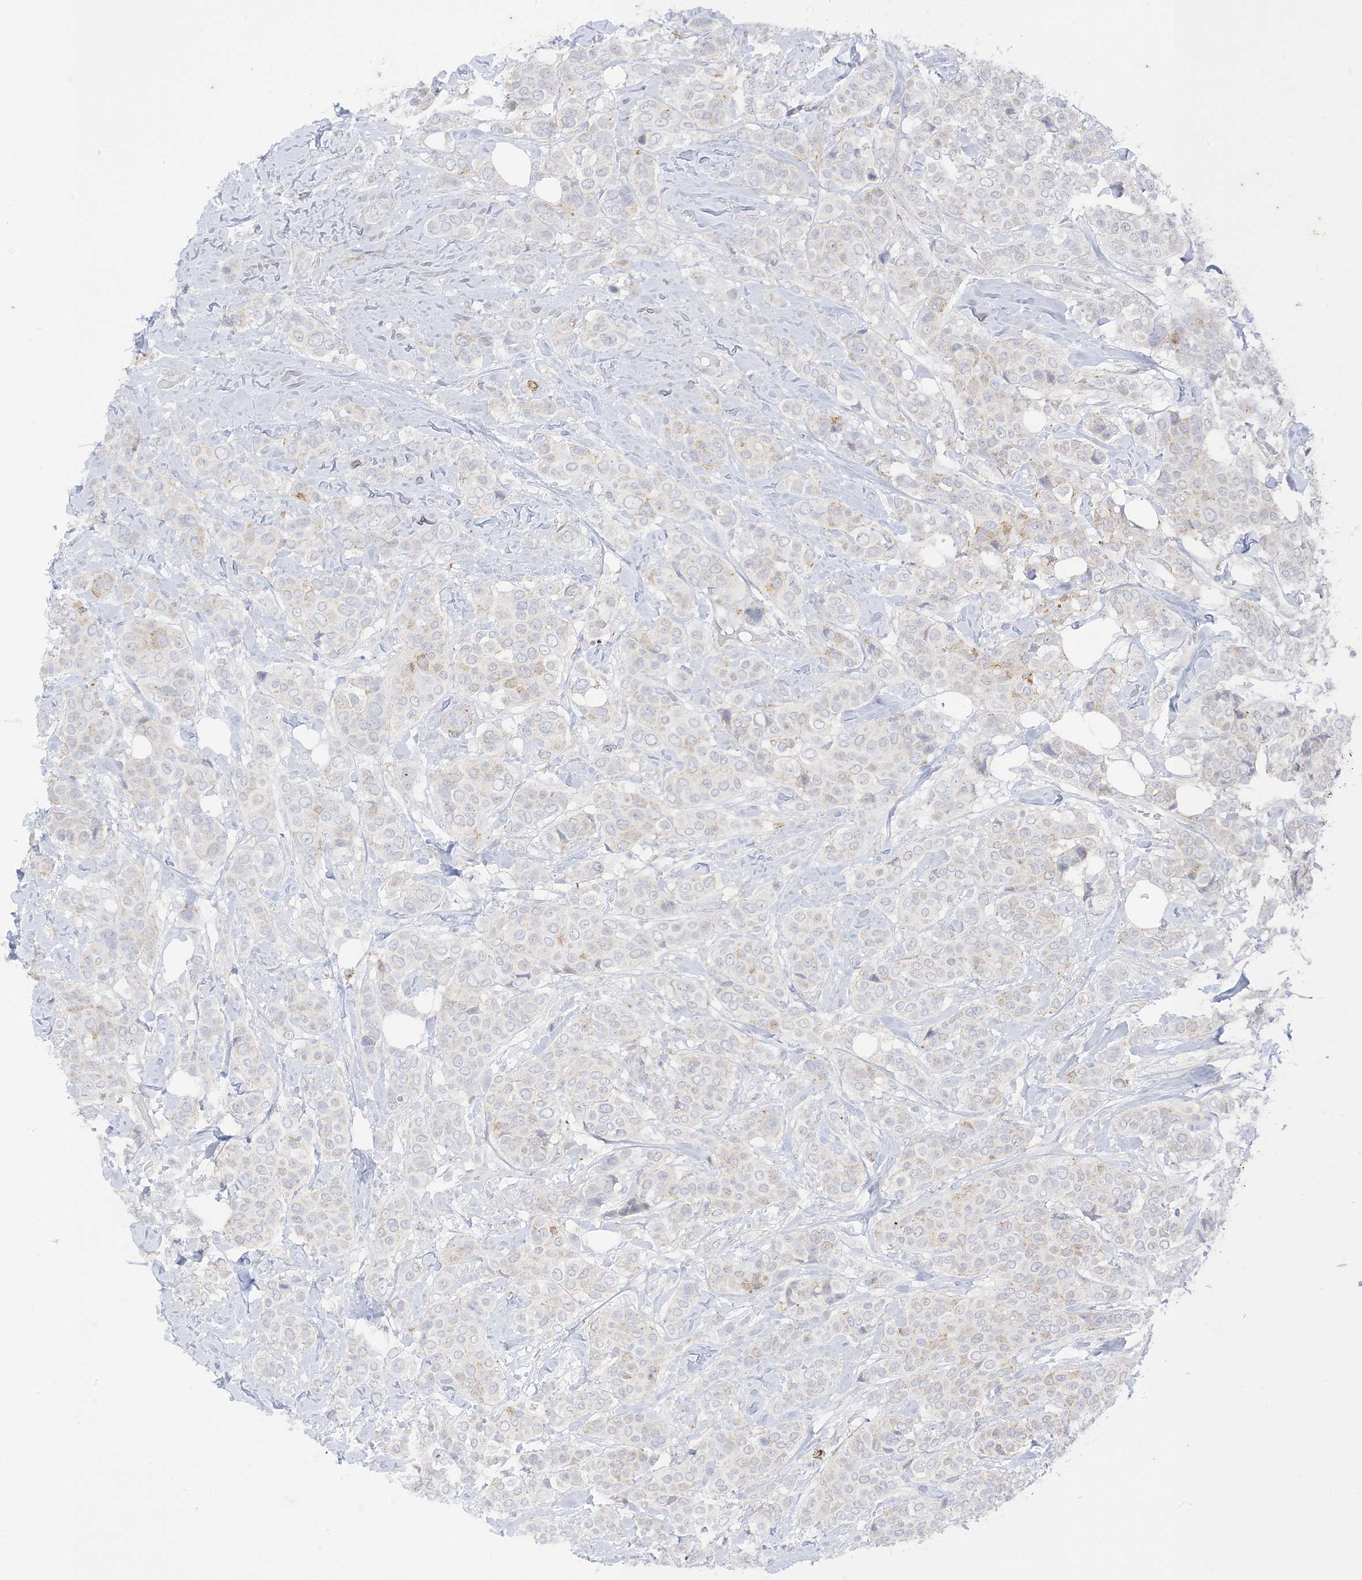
{"staining": {"intensity": "negative", "quantity": "none", "location": "none"}, "tissue": "breast cancer", "cell_type": "Tumor cells", "image_type": "cancer", "snomed": [{"axis": "morphology", "description": "Lobular carcinoma"}, {"axis": "topography", "description": "Breast"}], "caption": "Tumor cells show no significant staining in breast cancer.", "gene": "RAC1", "patient": {"sex": "female", "age": 51}}